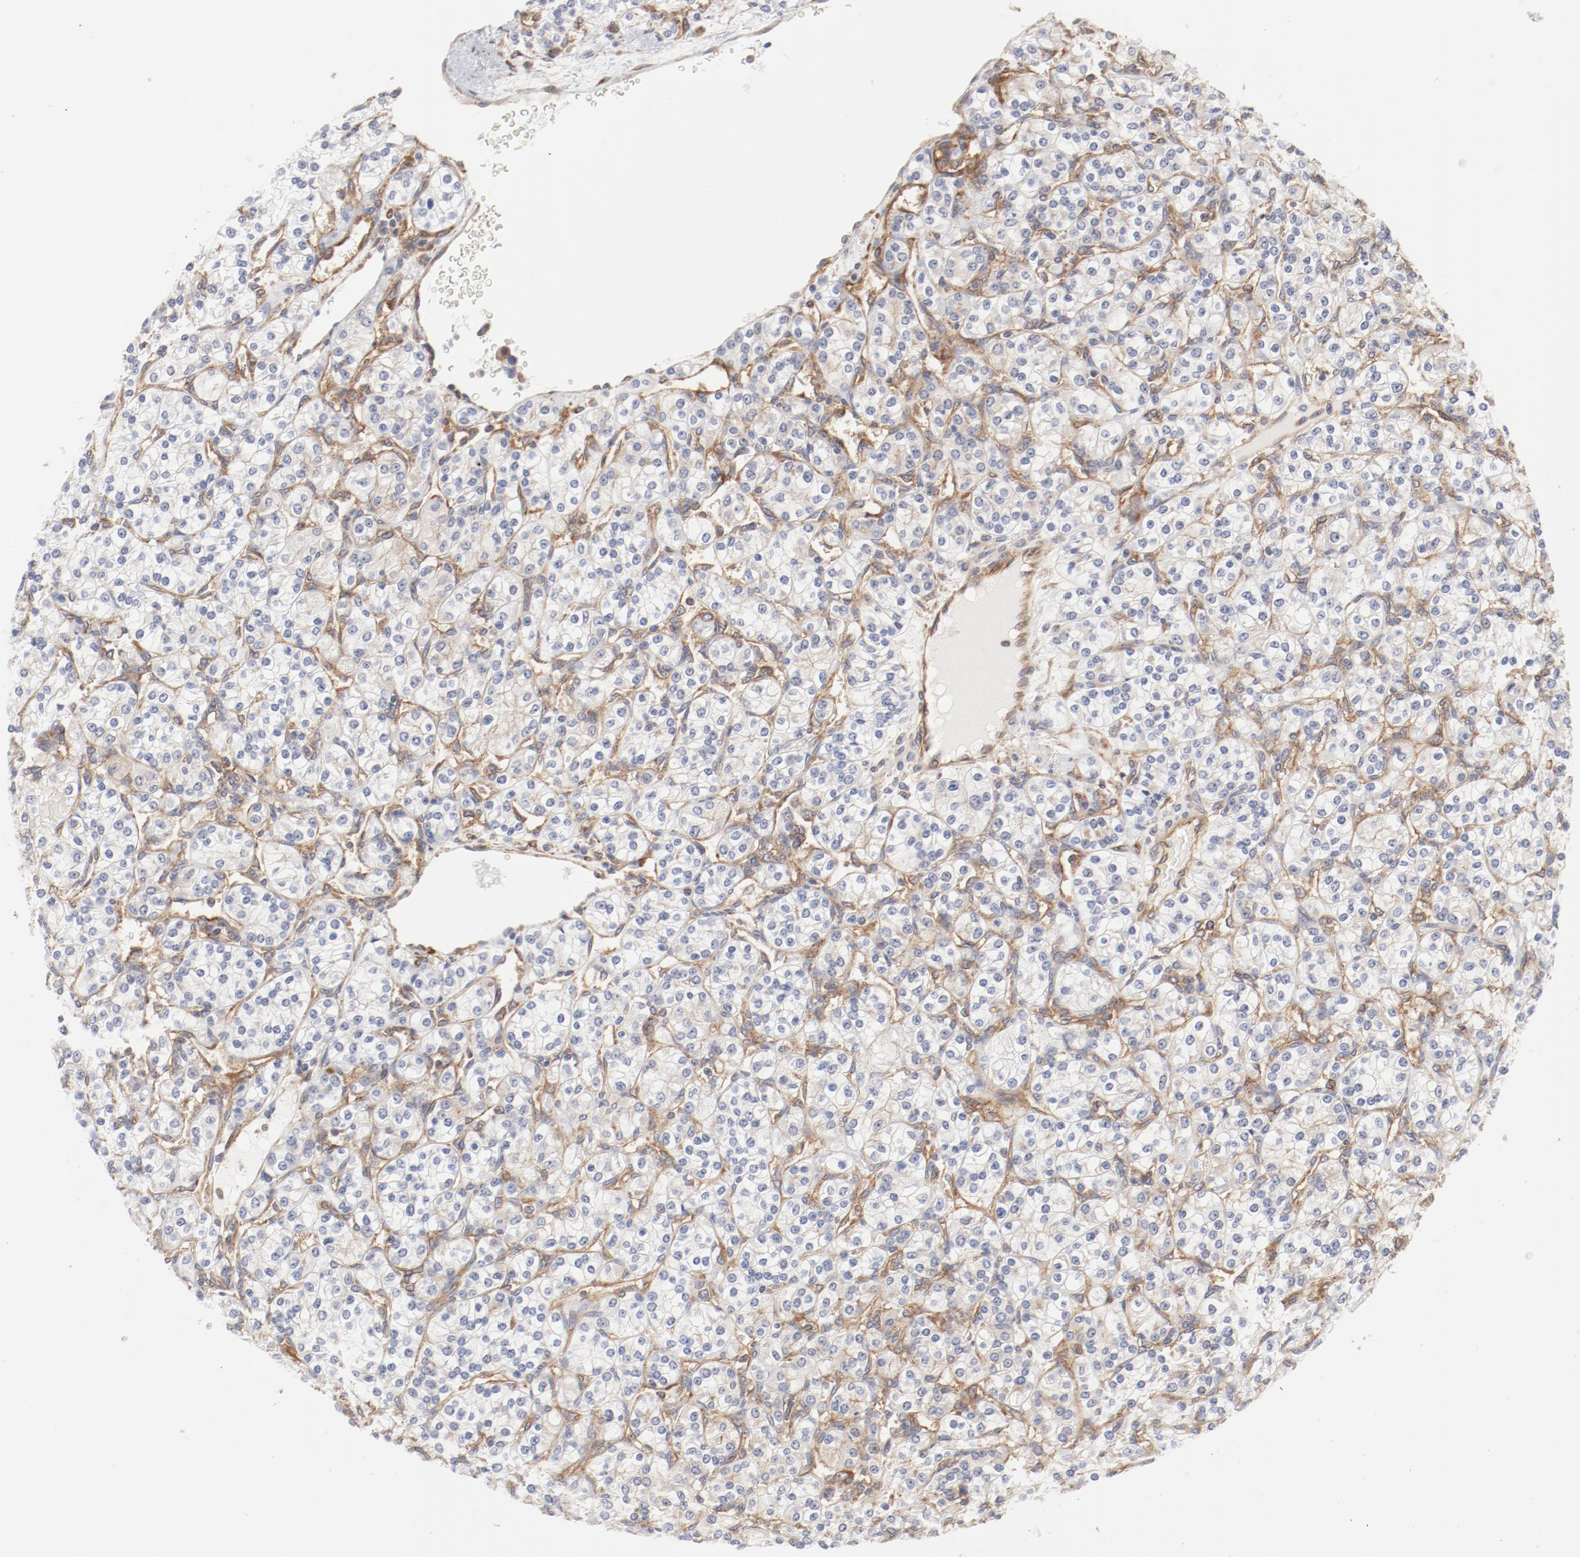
{"staining": {"intensity": "negative", "quantity": "none", "location": "none"}, "tissue": "renal cancer", "cell_type": "Tumor cells", "image_type": "cancer", "snomed": [{"axis": "morphology", "description": "Adenocarcinoma, NOS"}, {"axis": "topography", "description": "Kidney"}], "caption": "Immunohistochemistry (IHC) histopathology image of neoplastic tissue: renal cancer (adenocarcinoma) stained with DAB displays no significant protein expression in tumor cells.", "gene": "AP2A1", "patient": {"sex": "male", "age": 77}}